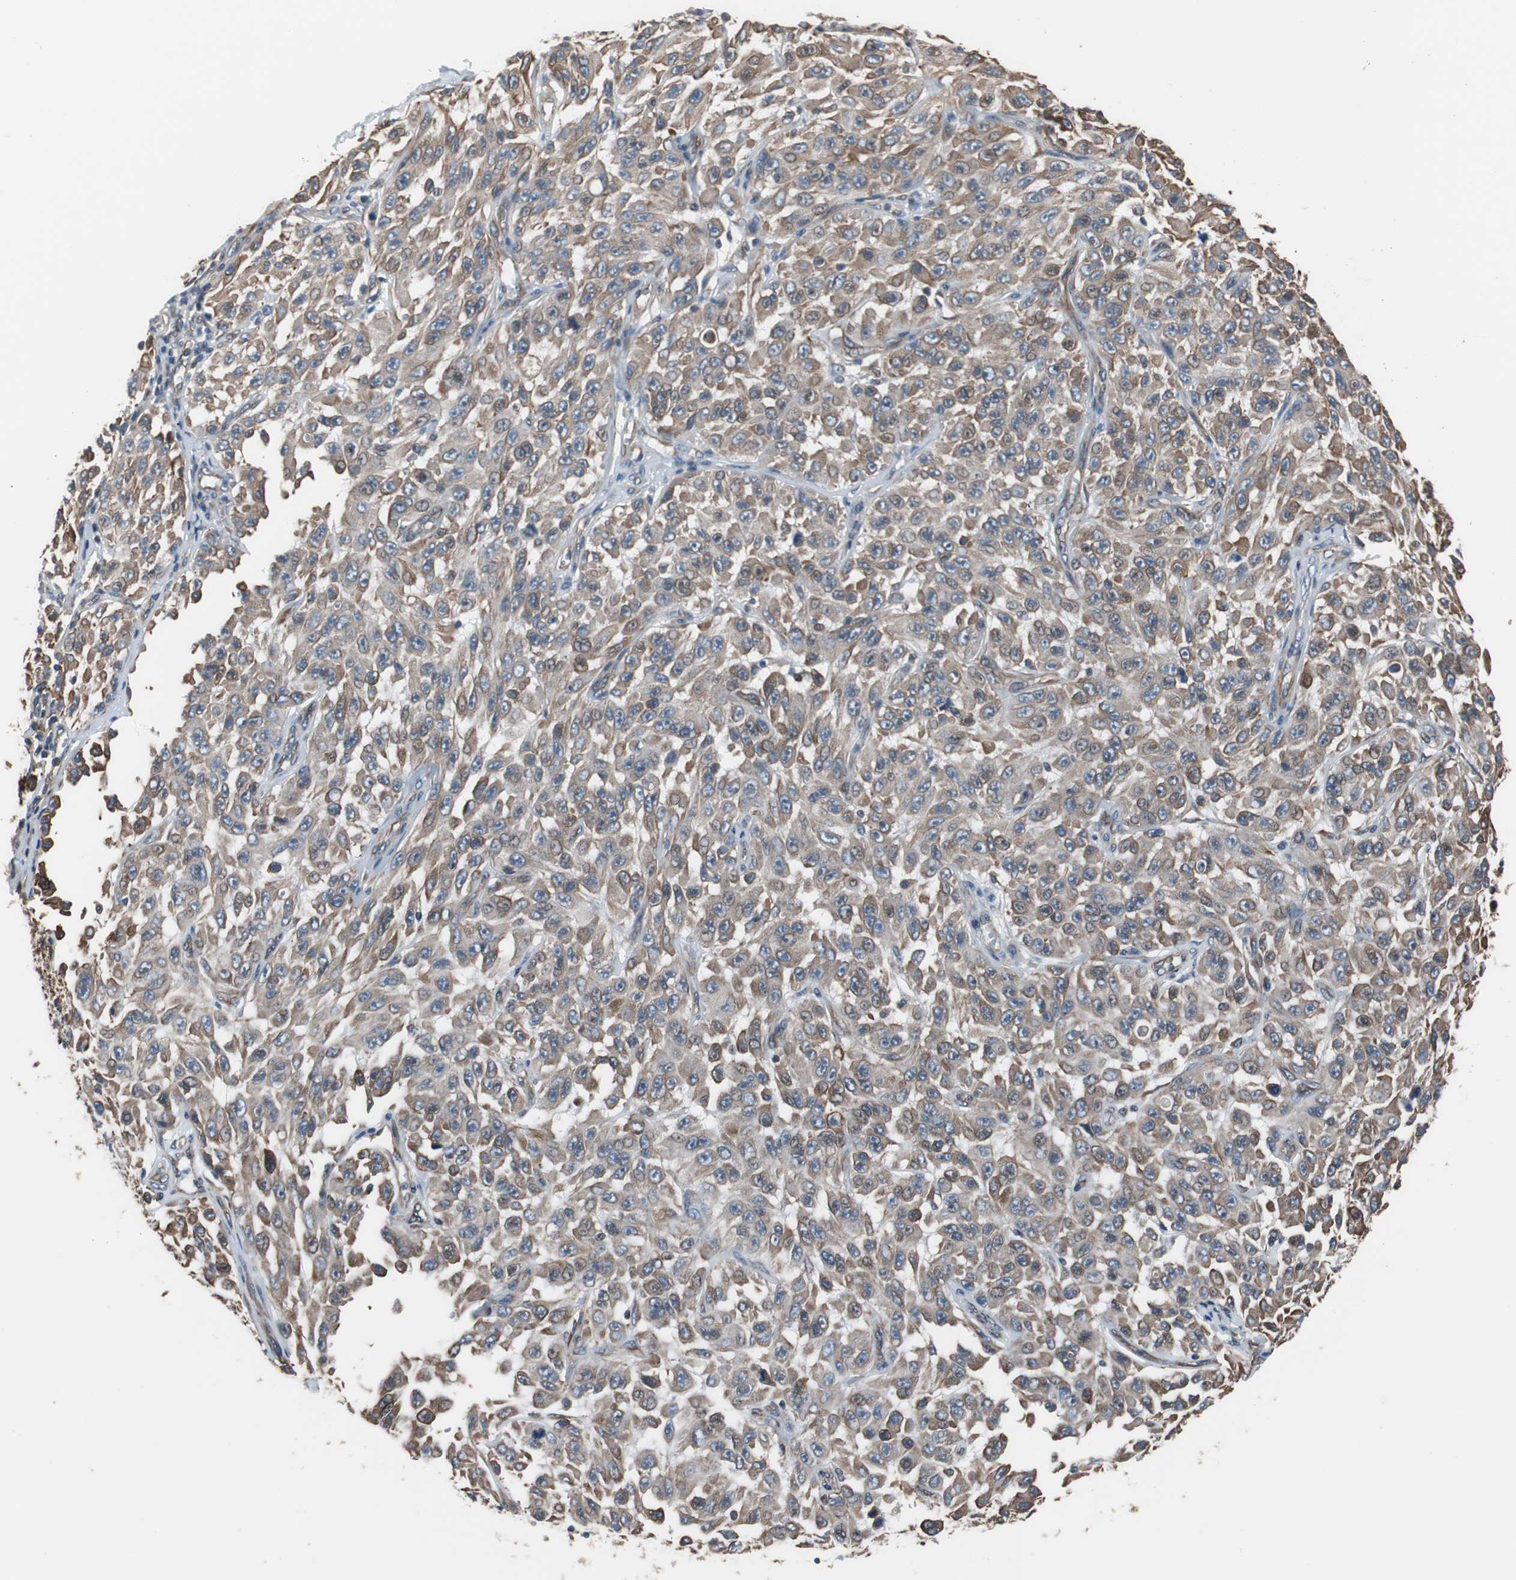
{"staining": {"intensity": "weak", "quantity": "25%-75%", "location": "cytoplasmic/membranous"}, "tissue": "melanoma", "cell_type": "Tumor cells", "image_type": "cancer", "snomed": [{"axis": "morphology", "description": "Malignant melanoma, NOS"}, {"axis": "topography", "description": "Skin"}], "caption": "Immunohistochemical staining of human malignant melanoma demonstrates low levels of weak cytoplasmic/membranous expression in about 25%-75% of tumor cells. (DAB (3,3'-diaminobenzidine) = brown stain, brightfield microscopy at high magnification).", "gene": "KIF3B", "patient": {"sex": "male", "age": 30}}